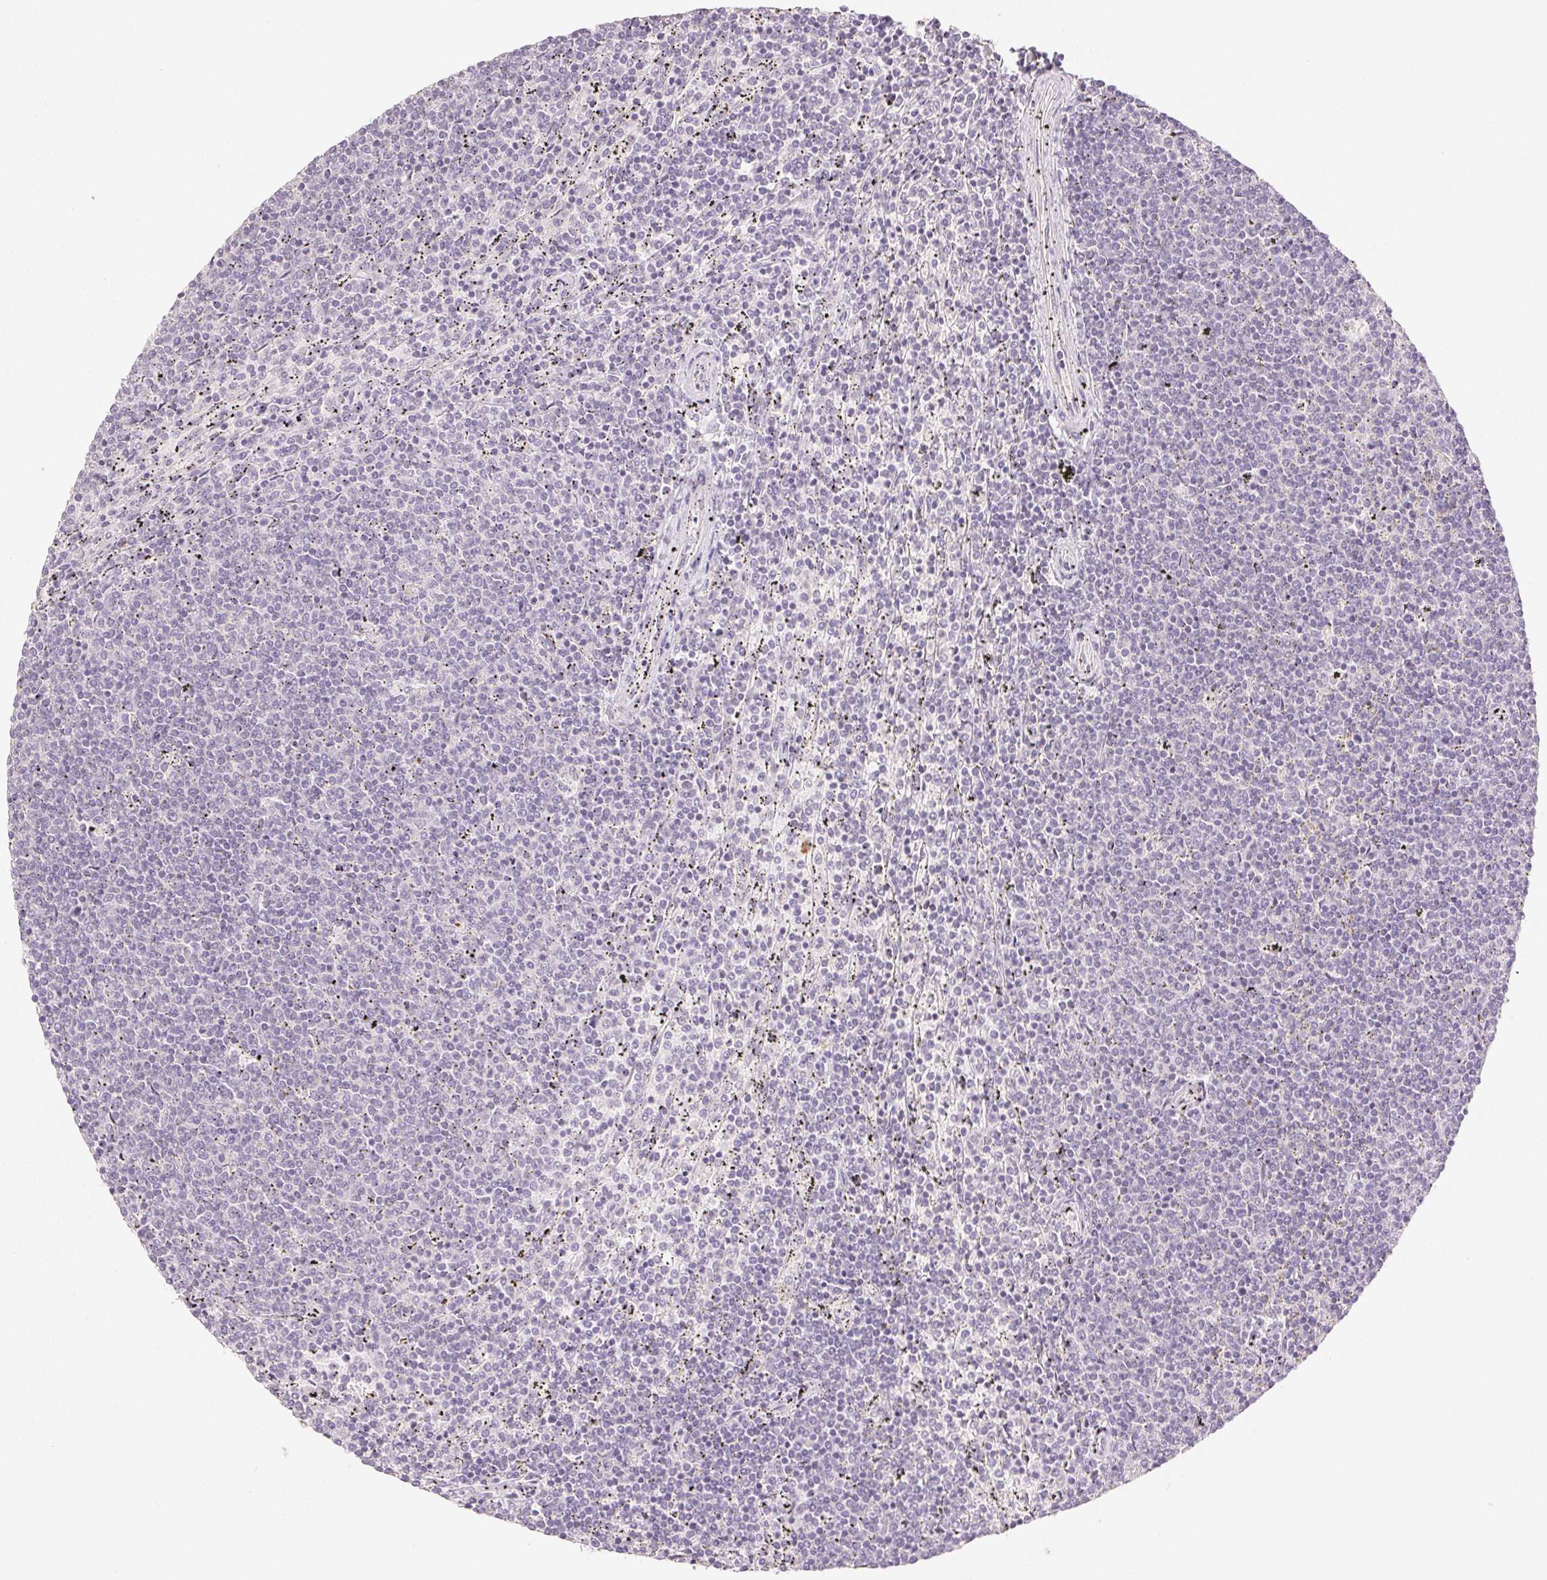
{"staining": {"intensity": "negative", "quantity": "none", "location": "none"}, "tissue": "lymphoma", "cell_type": "Tumor cells", "image_type": "cancer", "snomed": [{"axis": "morphology", "description": "Malignant lymphoma, non-Hodgkin's type, Low grade"}, {"axis": "topography", "description": "Spleen"}], "caption": "A high-resolution photomicrograph shows immunohistochemistry (IHC) staining of low-grade malignant lymphoma, non-Hodgkin's type, which reveals no significant positivity in tumor cells.", "gene": "PI3", "patient": {"sex": "female", "age": 50}}